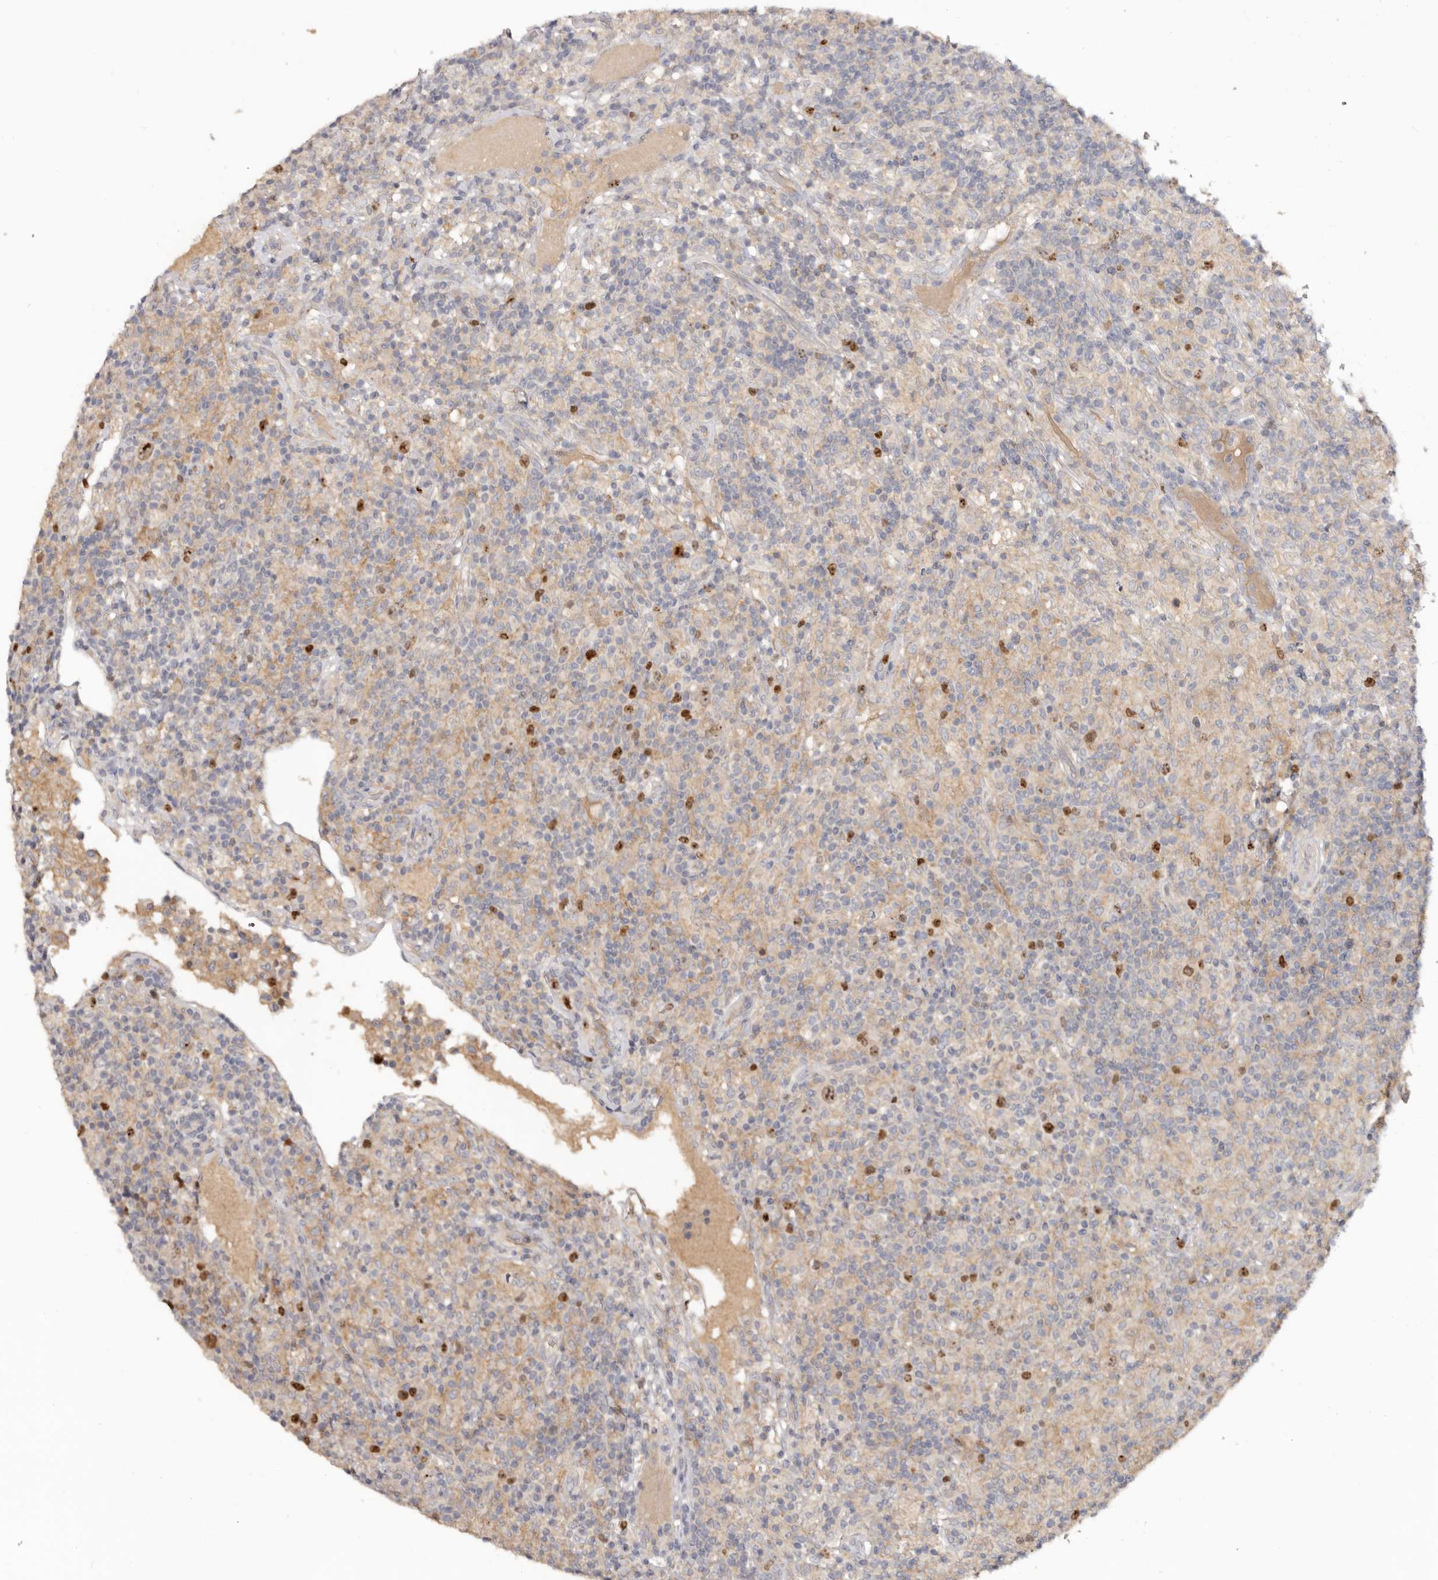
{"staining": {"intensity": "negative", "quantity": "none", "location": "none"}, "tissue": "lymphoma", "cell_type": "Tumor cells", "image_type": "cancer", "snomed": [{"axis": "morphology", "description": "Hodgkin's disease, NOS"}, {"axis": "topography", "description": "Lymph node"}], "caption": "Tumor cells show no significant protein staining in Hodgkin's disease. (DAB (3,3'-diaminobenzidine) IHC, high magnification).", "gene": "CCDC190", "patient": {"sex": "male", "age": 70}}